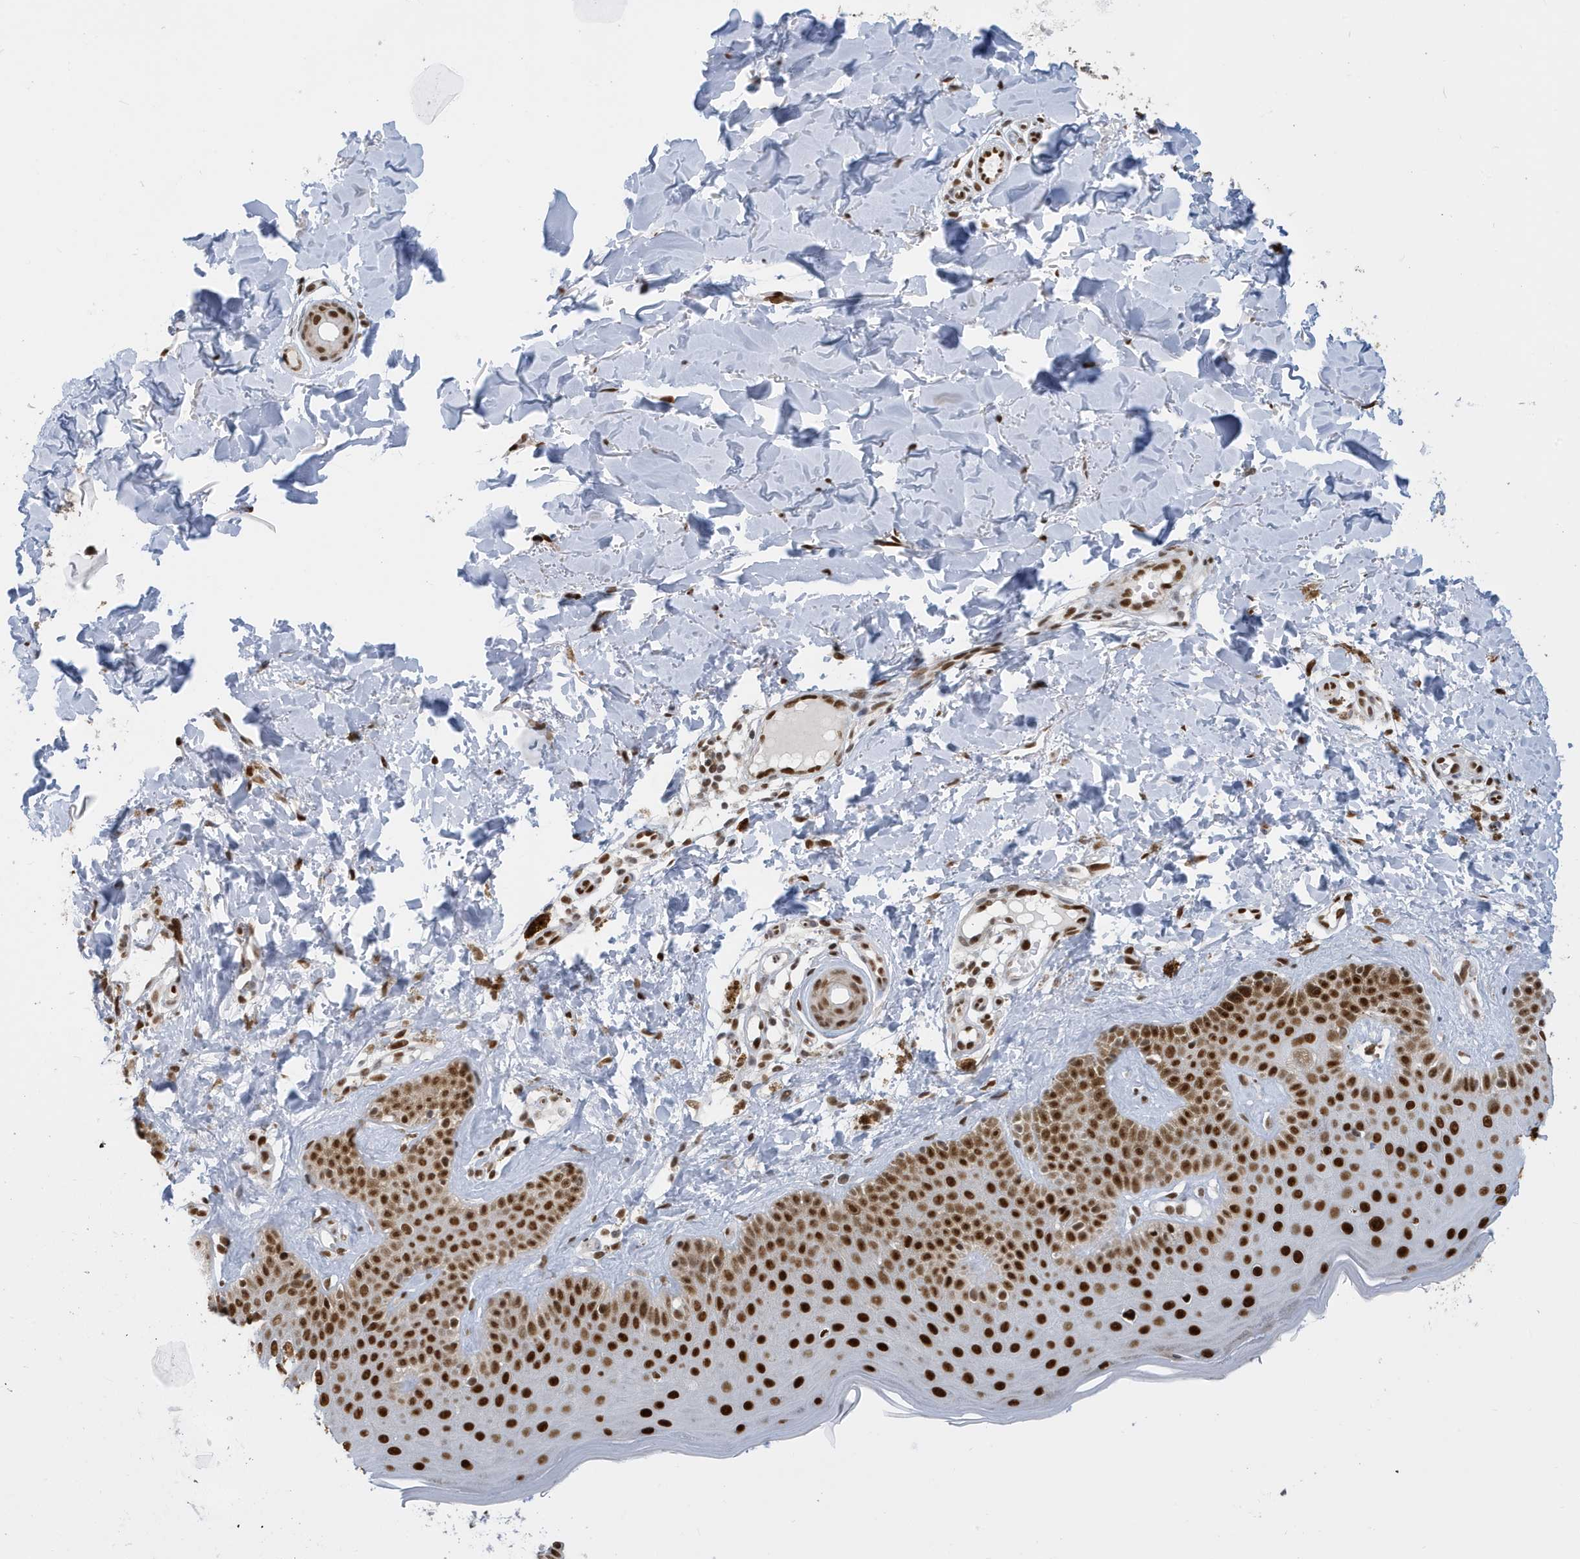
{"staining": {"intensity": "strong", "quantity": ">75%", "location": "nuclear"}, "tissue": "skin", "cell_type": "Fibroblasts", "image_type": "normal", "snomed": [{"axis": "morphology", "description": "Normal tissue, NOS"}, {"axis": "topography", "description": "Skin"}], "caption": "The image demonstrates staining of normal skin, revealing strong nuclear protein positivity (brown color) within fibroblasts.", "gene": "PCYT1A", "patient": {"sex": "male", "age": 52}}